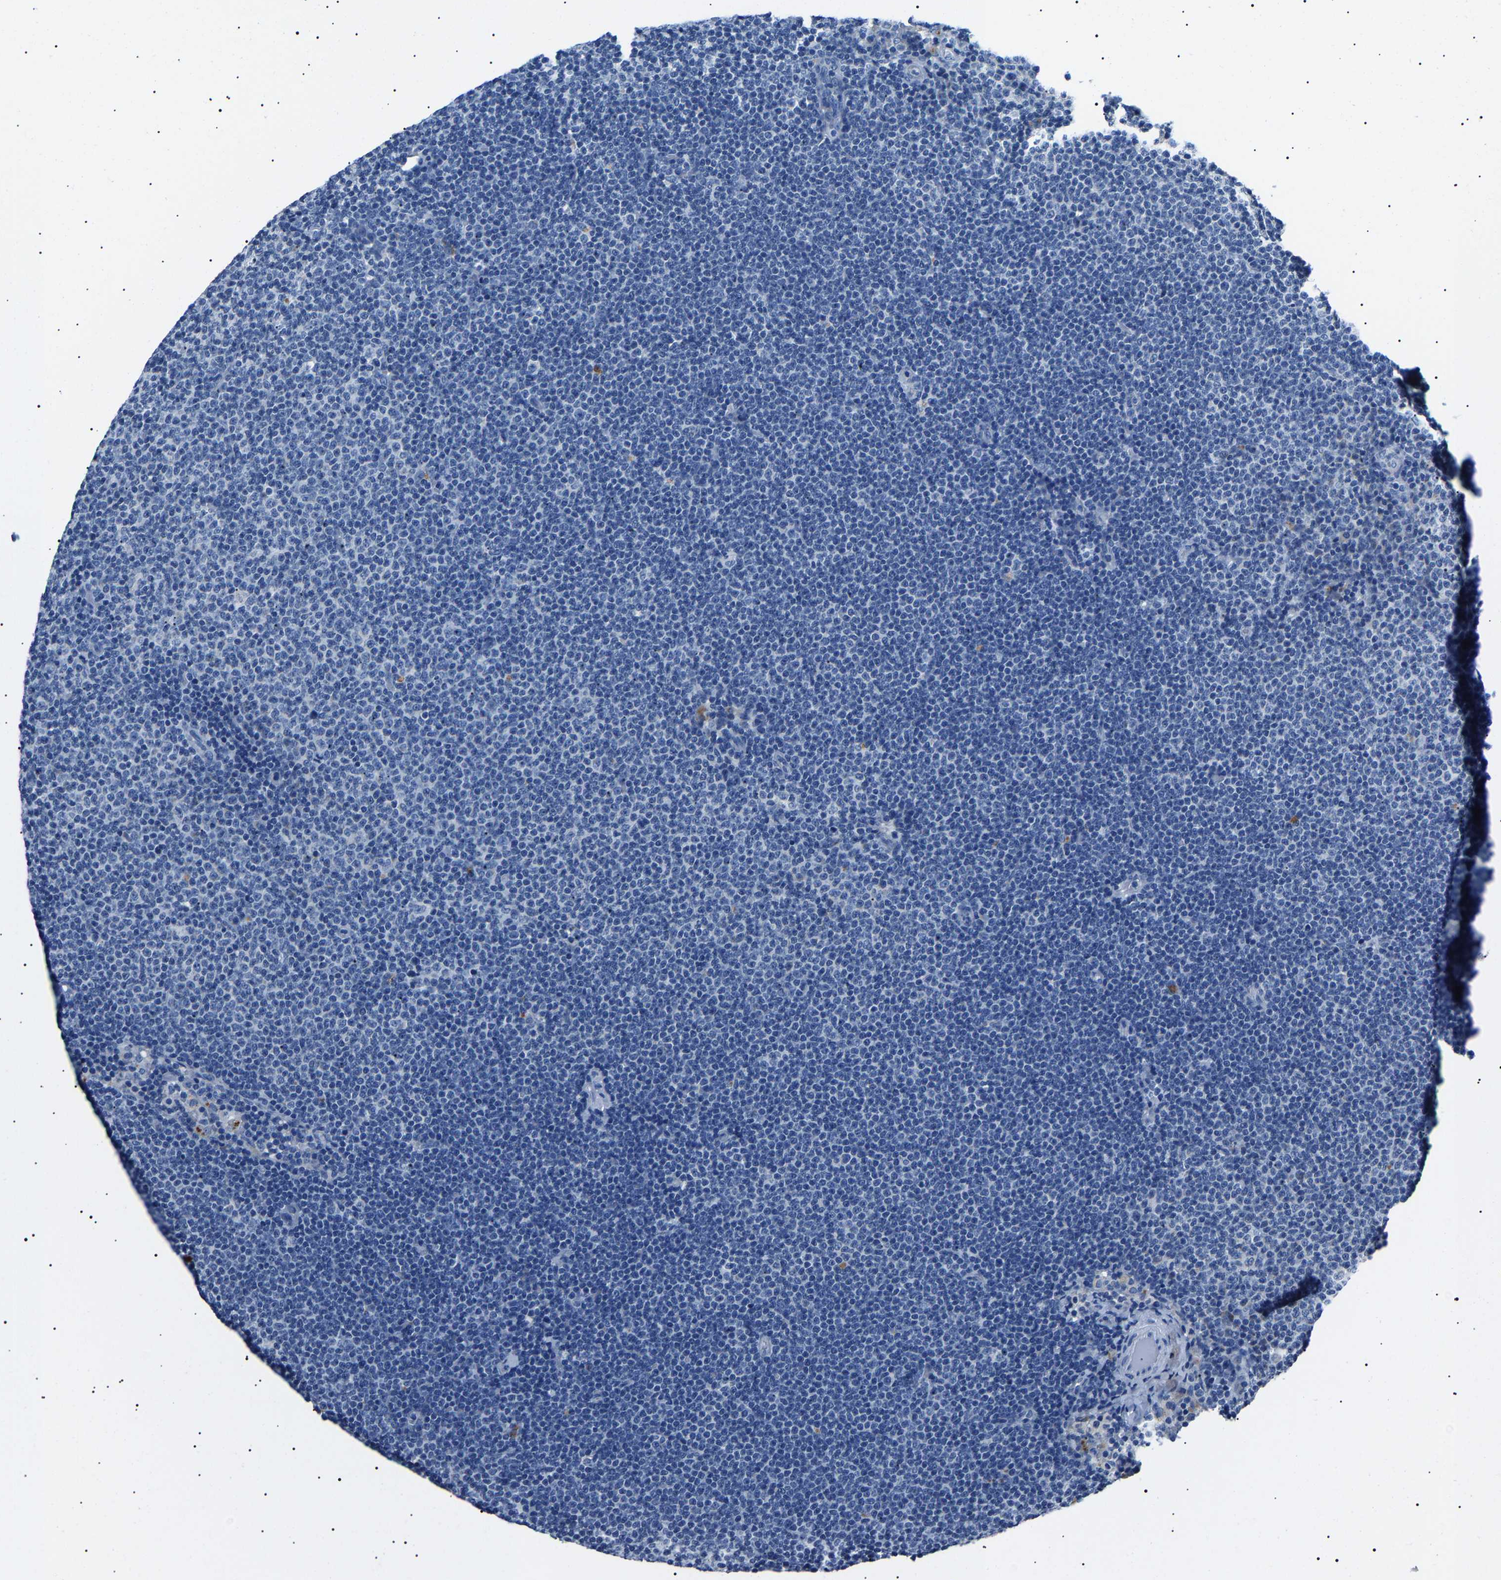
{"staining": {"intensity": "negative", "quantity": "none", "location": "none"}, "tissue": "lymphoma", "cell_type": "Tumor cells", "image_type": "cancer", "snomed": [{"axis": "morphology", "description": "Malignant lymphoma, non-Hodgkin's type, Low grade"}, {"axis": "topography", "description": "Lymph node"}], "caption": "Immunohistochemistry image of lymphoma stained for a protein (brown), which displays no staining in tumor cells.", "gene": "KLK15", "patient": {"sex": "female", "age": 53}}